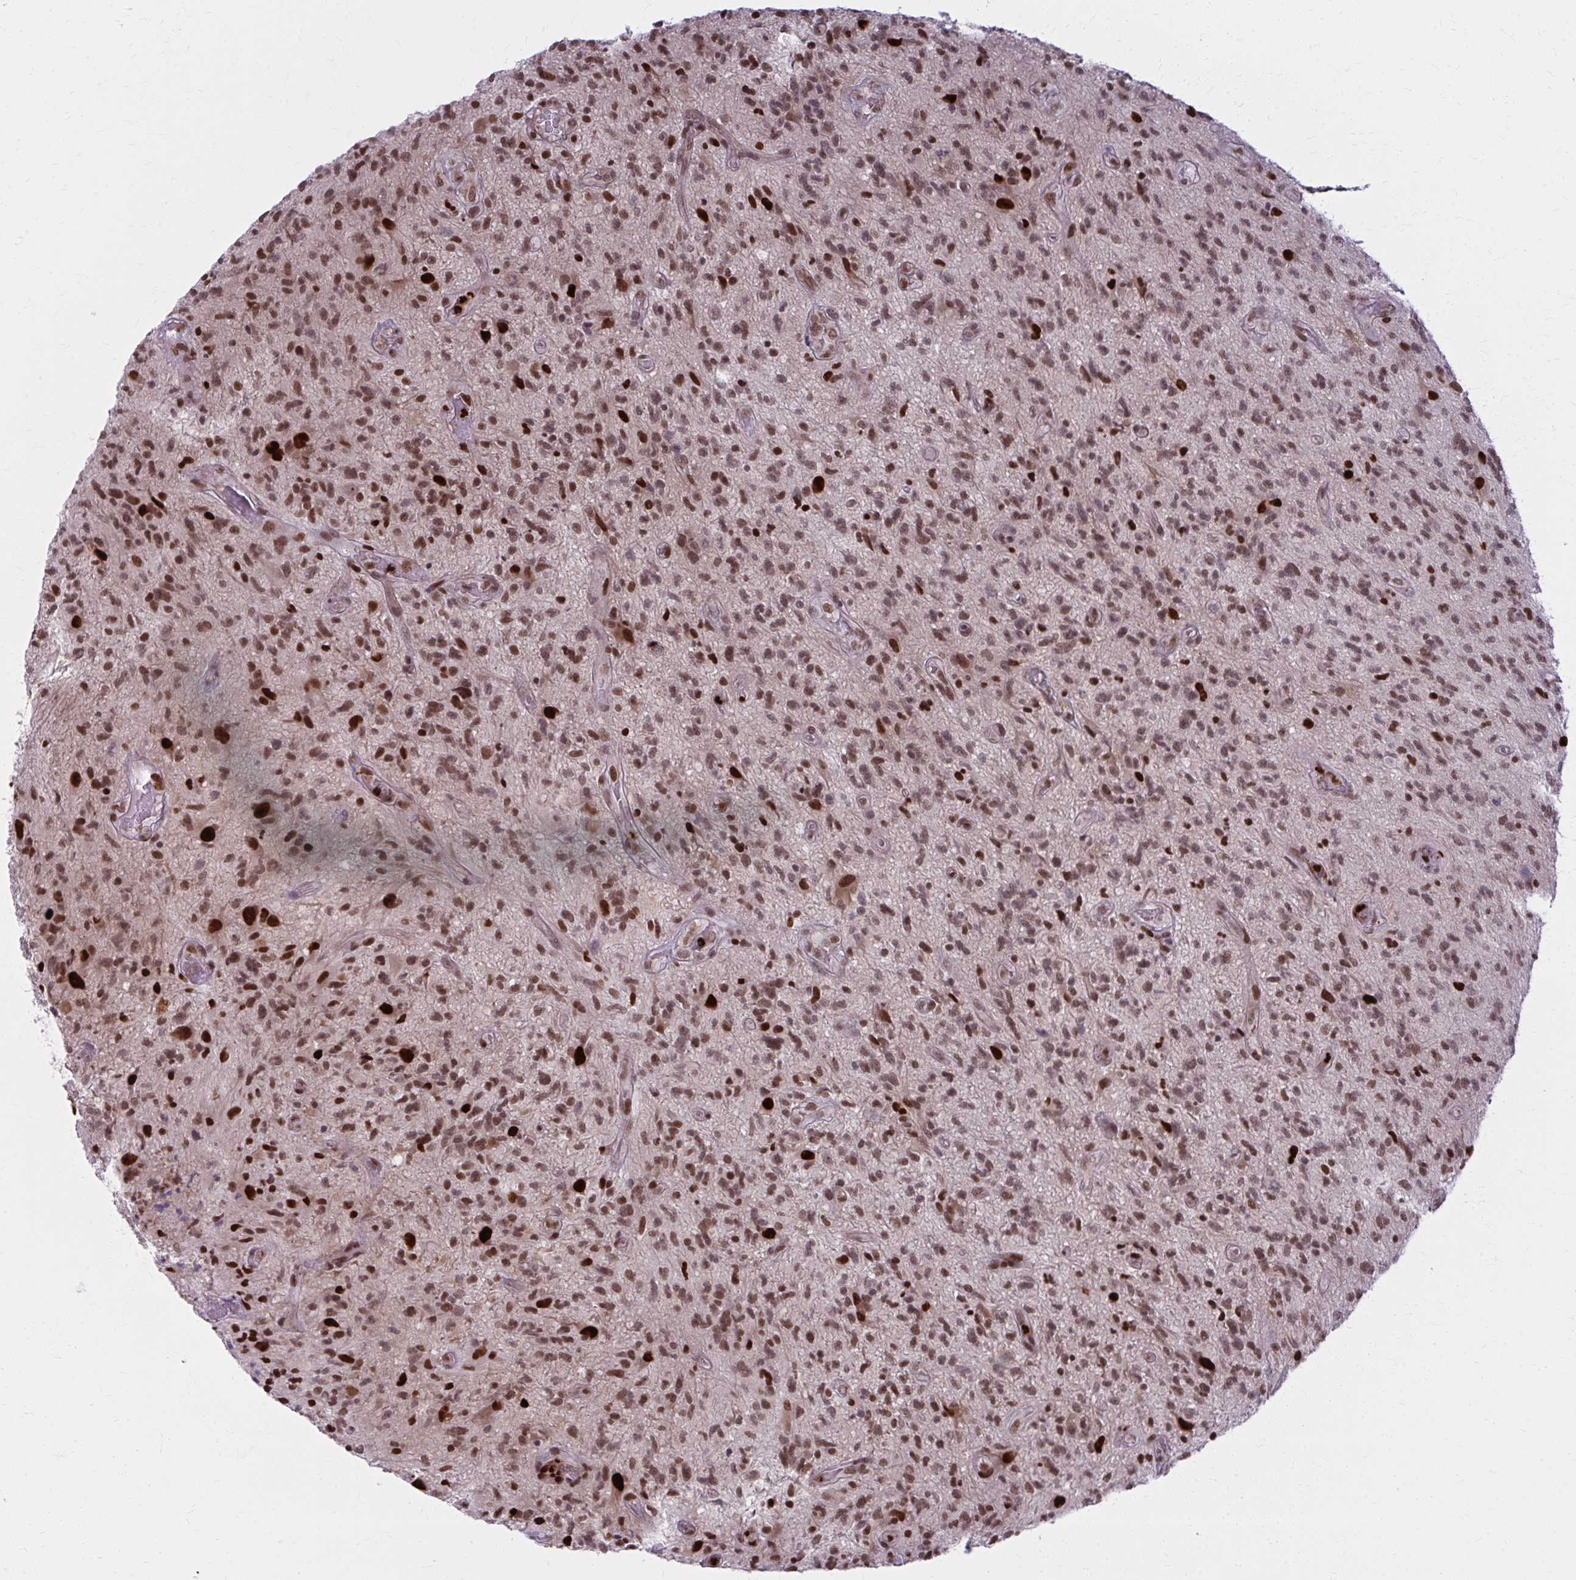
{"staining": {"intensity": "strong", "quantity": ">75%", "location": "nuclear"}, "tissue": "glioma", "cell_type": "Tumor cells", "image_type": "cancer", "snomed": [{"axis": "morphology", "description": "Glioma, malignant, High grade"}, {"axis": "topography", "description": "Brain"}], "caption": "Immunohistochemistry of human glioma exhibits high levels of strong nuclear expression in about >75% of tumor cells.", "gene": "ZNF559", "patient": {"sex": "male", "age": 67}}